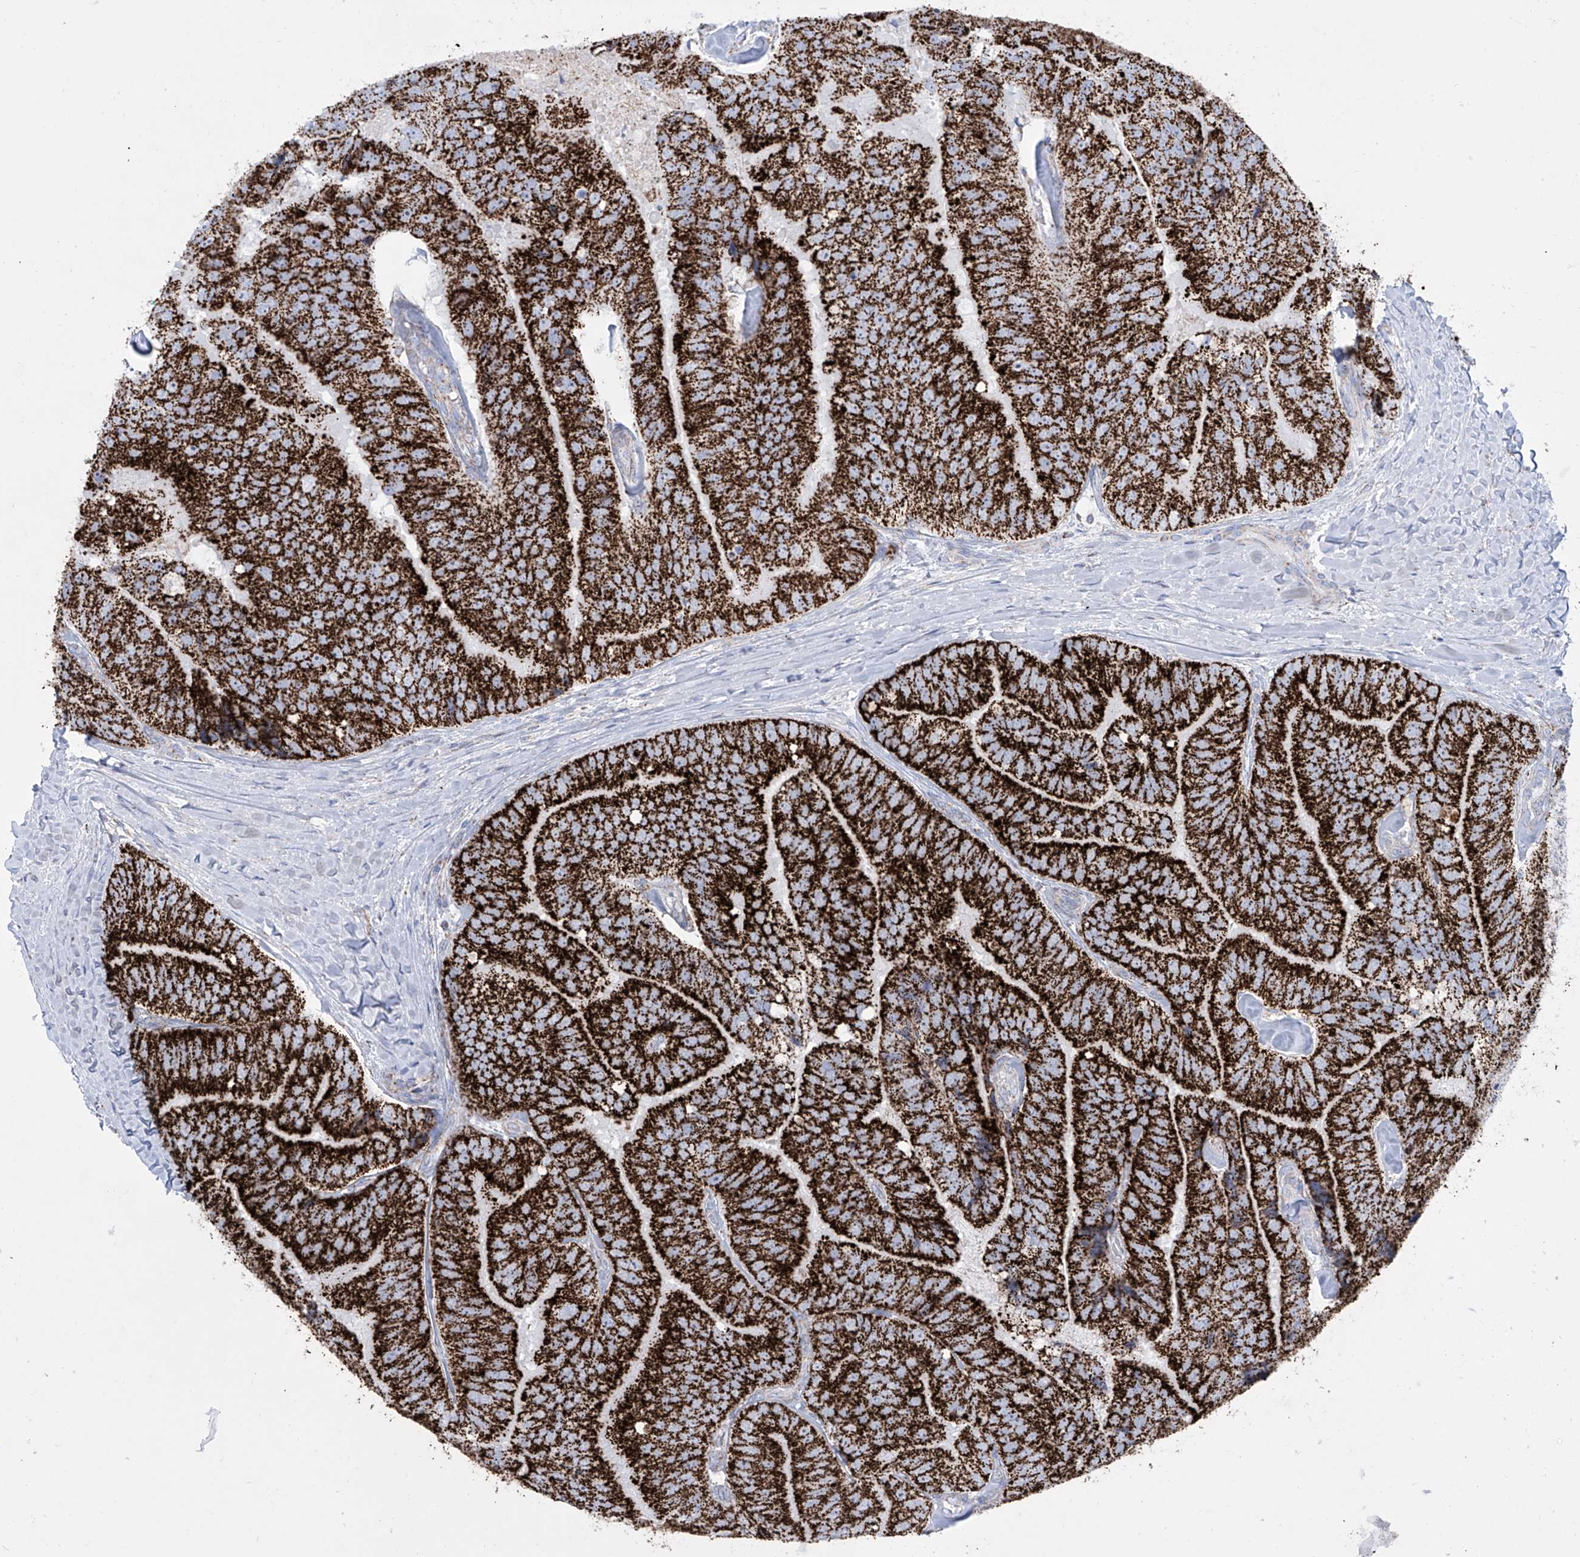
{"staining": {"intensity": "strong", "quantity": ">75%", "location": "cytoplasmic/membranous"}, "tissue": "prostate cancer", "cell_type": "Tumor cells", "image_type": "cancer", "snomed": [{"axis": "morphology", "description": "Adenocarcinoma, High grade"}, {"axis": "topography", "description": "Prostate"}], "caption": "Immunohistochemistry (IHC) photomicrograph of prostate cancer stained for a protein (brown), which reveals high levels of strong cytoplasmic/membranous staining in about >75% of tumor cells.", "gene": "ALDH6A1", "patient": {"sex": "male", "age": 70}}